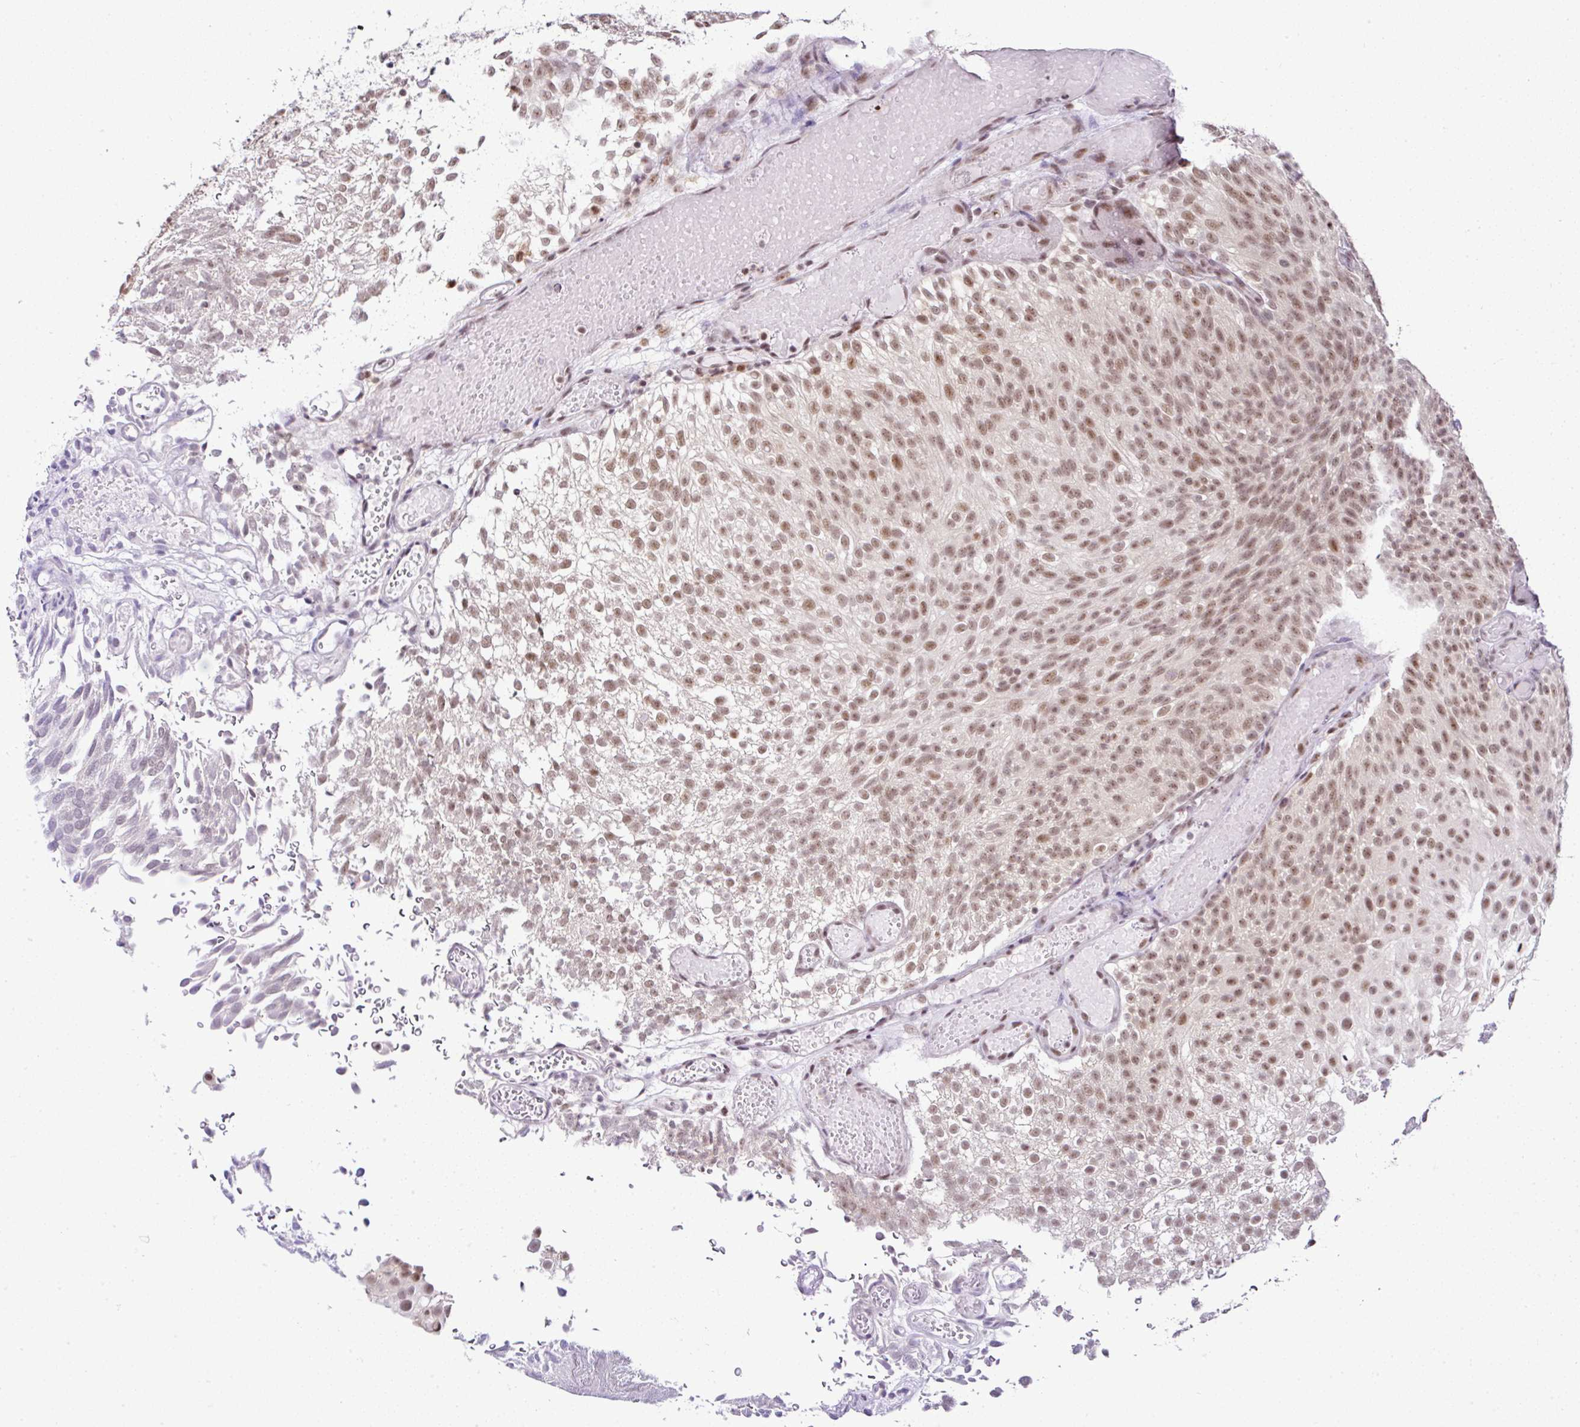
{"staining": {"intensity": "moderate", "quantity": ">75%", "location": "nuclear"}, "tissue": "urothelial cancer", "cell_type": "Tumor cells", "image_type": "cancer", "snomed": [{"axis": "morphology", "description": "Urothelial carcinoma, Low grade"}, {"axis": "topography", "description": "Urinary bladder"}], "caption": "This histopathology image demonstrates urothelial cancer stained with immunohistochemistry (IHC) to label a protein in brown. The nuclear of tumor cells show moderate positivity for the protein. Nuclei are counter-stained blue.", "gene": "PTPN2", "patient": {"sex": "male", "age": 78}}